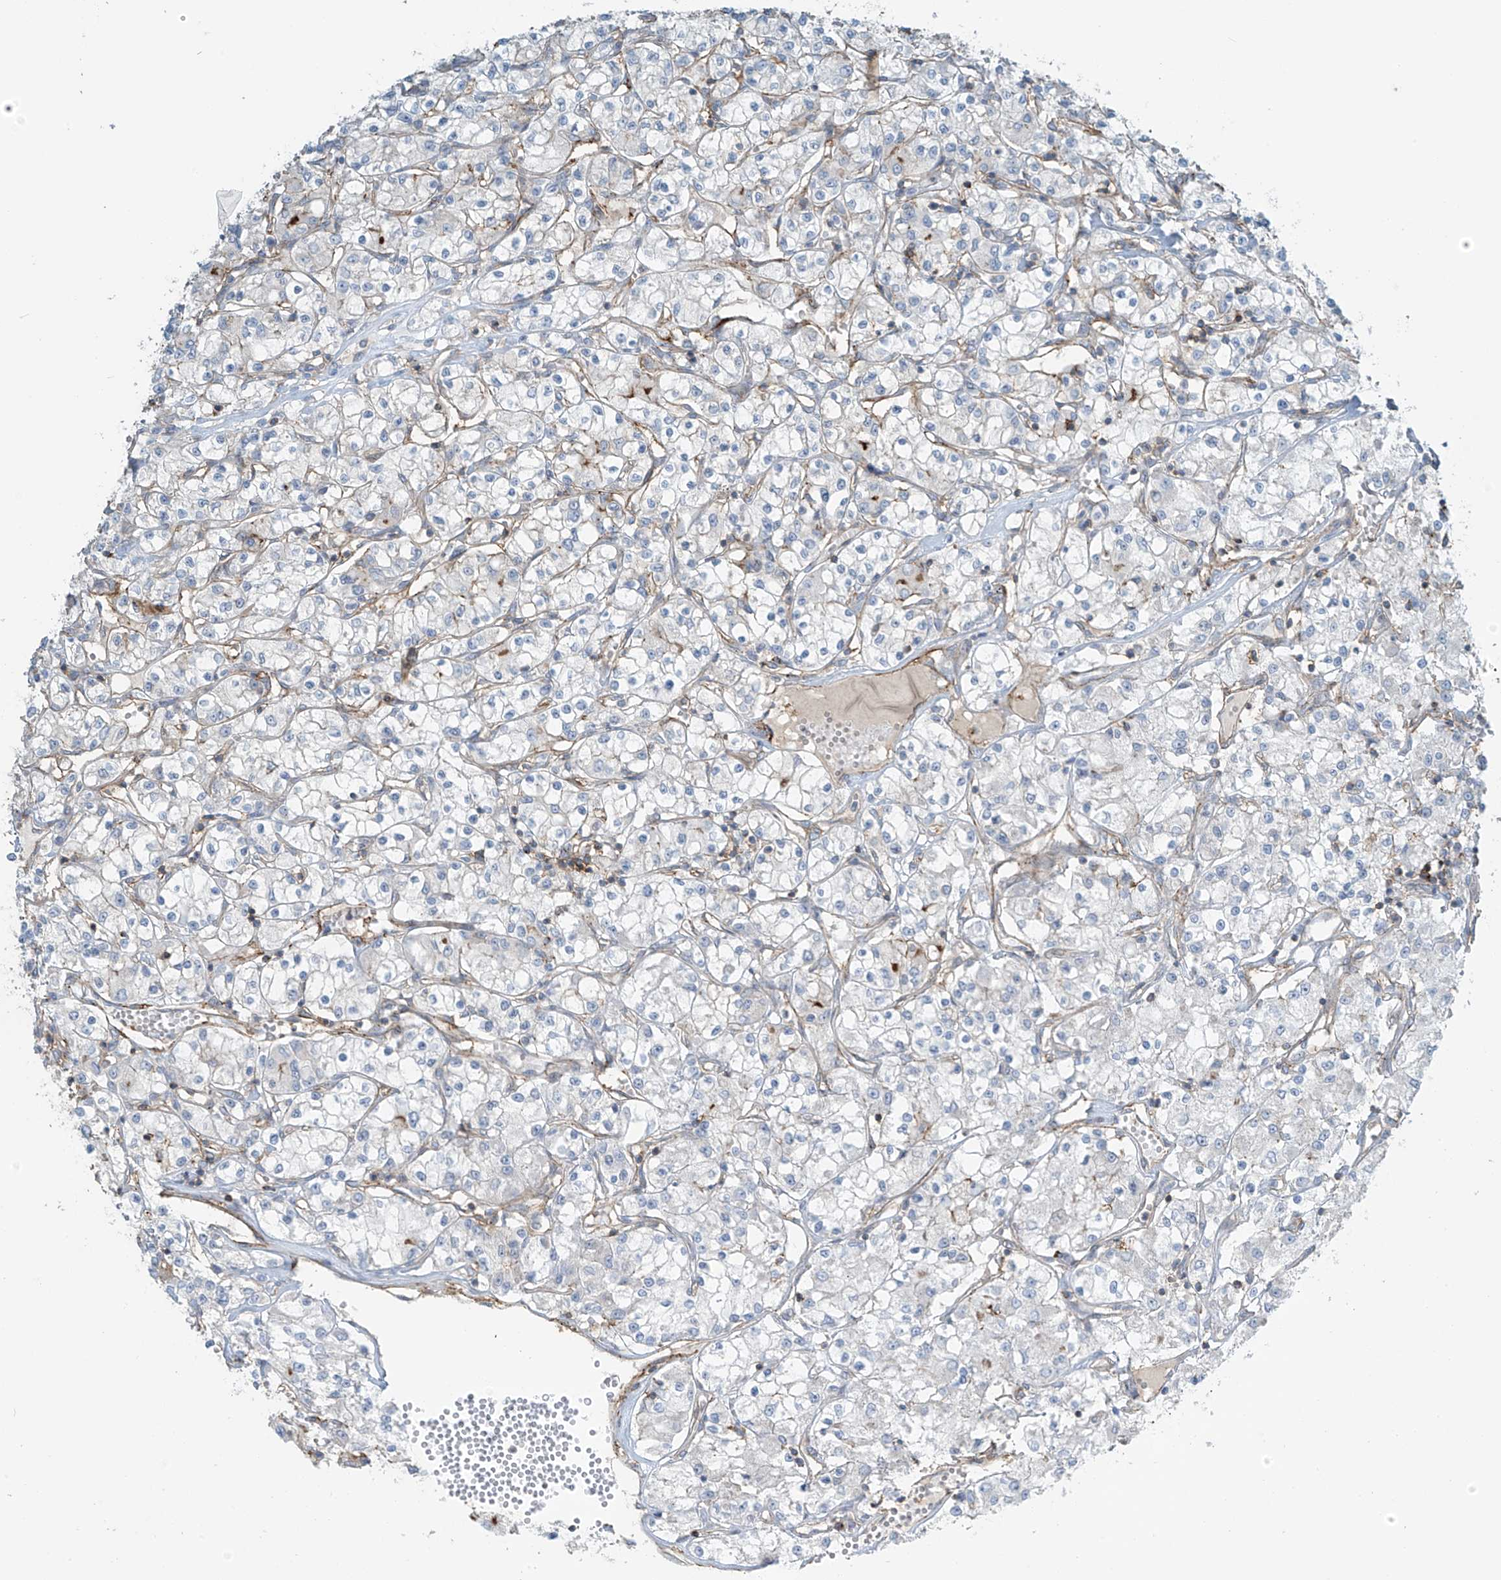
{"staining": {"intensity": "negative", "quantity": "none", "location": "none"}, "tissue": "renal cancer", "cell_type": "Tumor cells", "image_type": "cancer", "snomed": [{"axis": "morphology", "description": "Adenocarcinoma, NOS"}, {"axis": "topography", "description": "Kidney"}], "caption": "IHC micrograph of human renal cancer stained for a protein (brown), which demonstrates no expression in tumor cells.", "gene": "SLC9A2", "patient": {"sex": "female", "age": 59}}